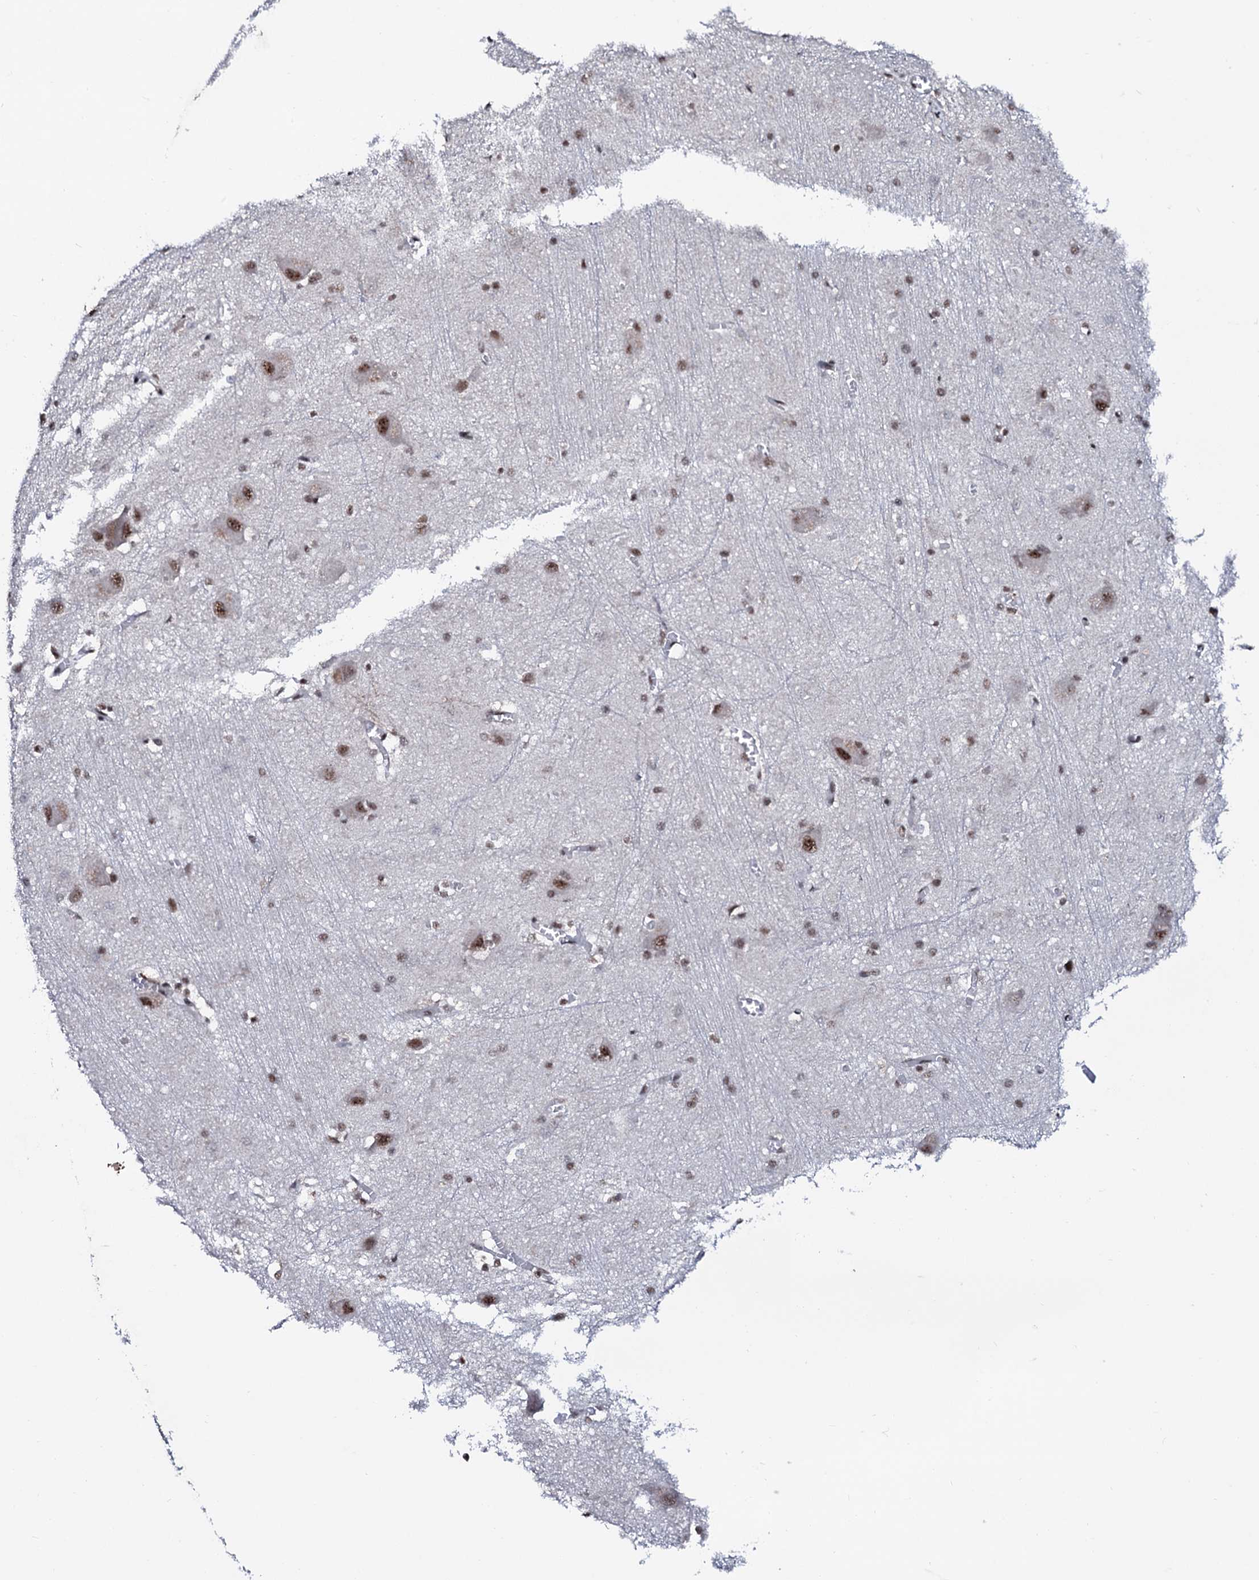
{"staining": {"intensity": "moderate", "quantity": "<25%", "location": "nuclear"}, "tissue": "caudate", "cell_type": "Glial cells", "image_type": "normal", "snomed": [{"axis": "morphology", "description": "Normal tissue, NOS"}, {"axis": "topography", "description": "Lateral ventricle wall"}], "caption": "Moderate nuclear protein expression is appreciated in approximately <25% of glial cells in caudate.", "gene": "PRPF18", "patient": {"sex": "male", "age": 37}}